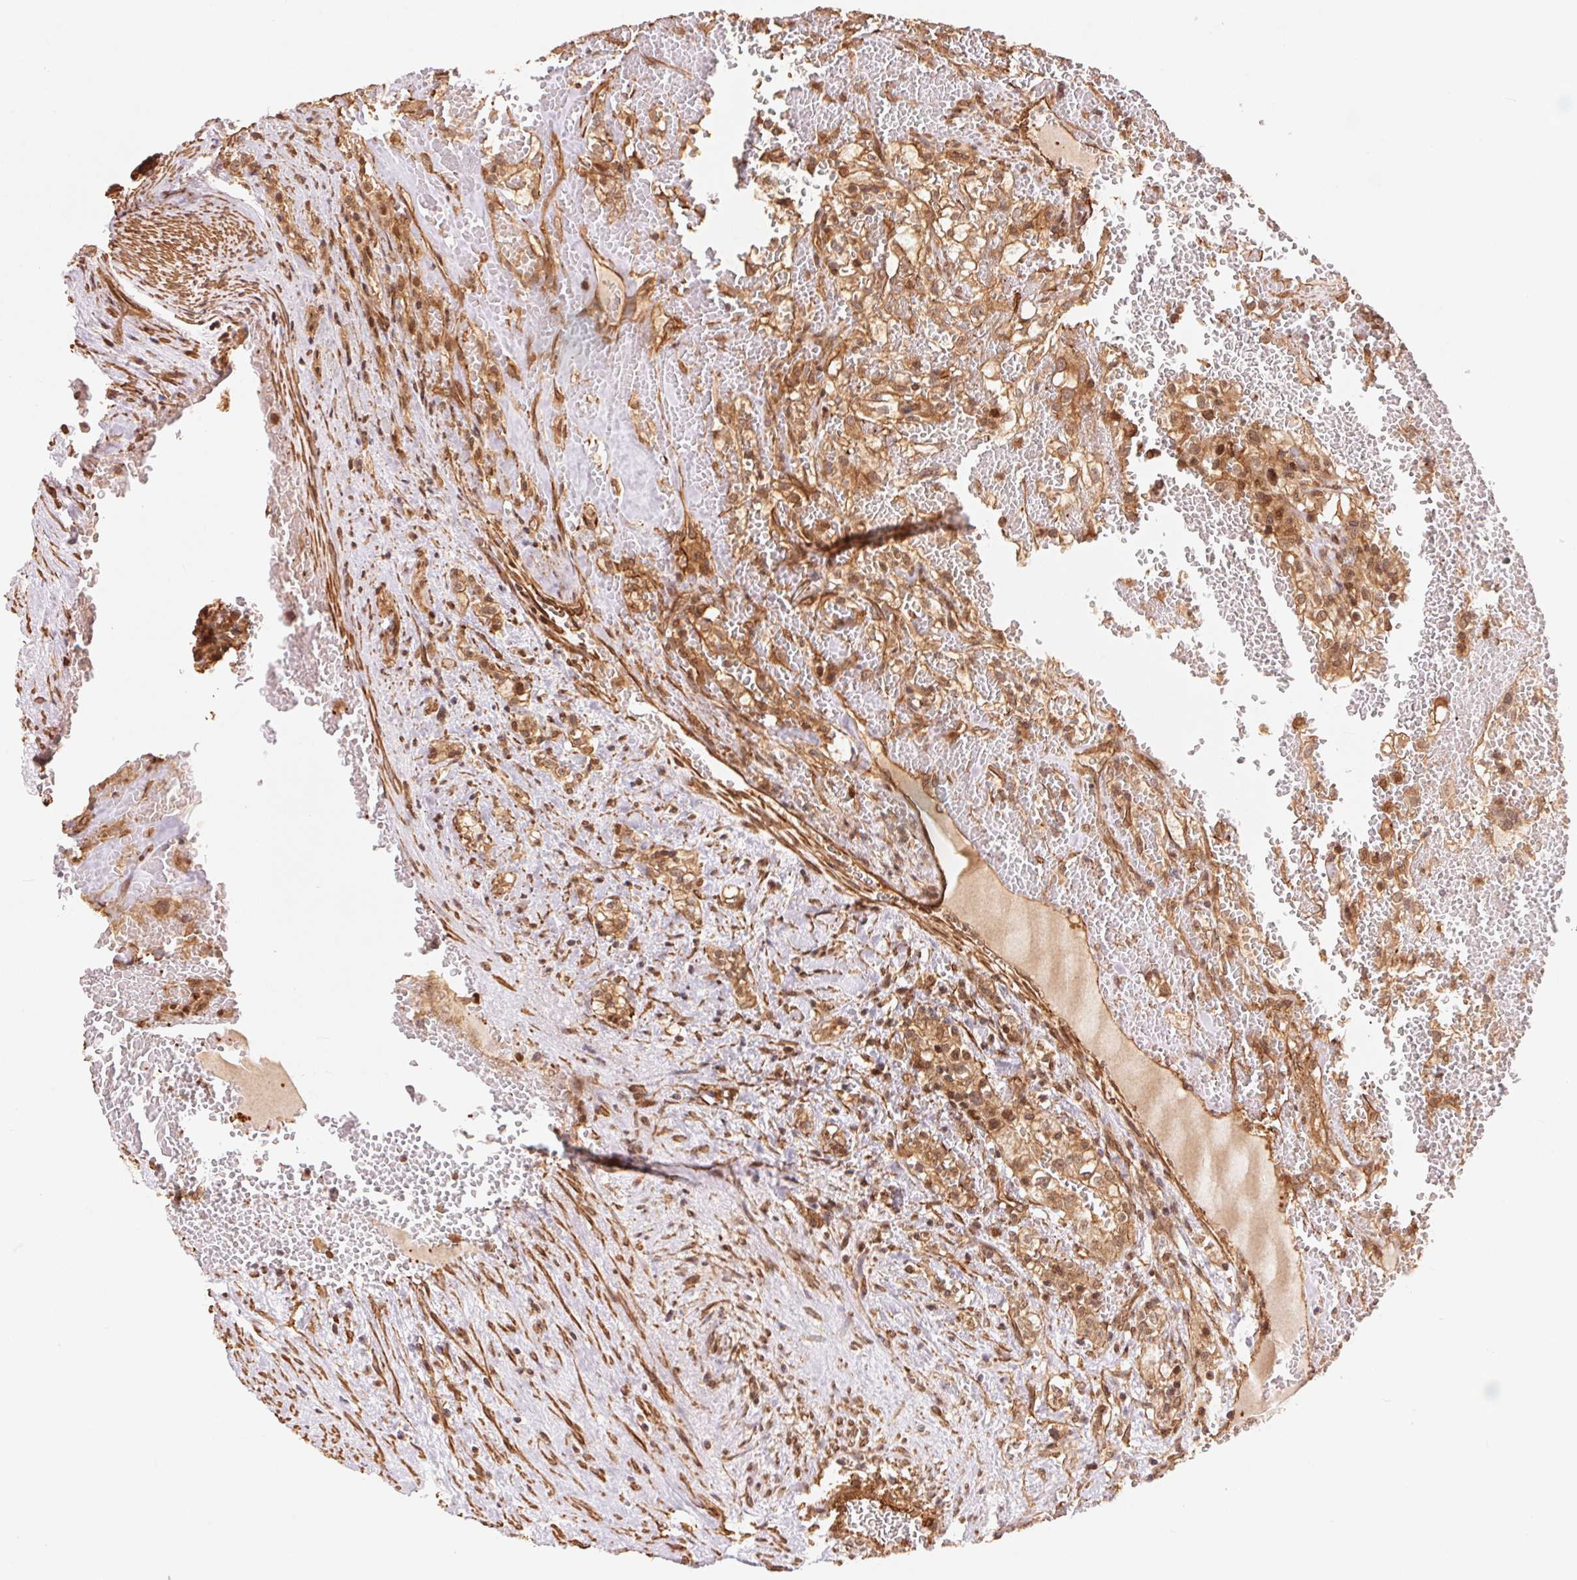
{"staining": {"intensity": "moderate", "quantity": ">75%", "location": "cytoplasmic/membranous,nuclear"}, "tissue": "renal cancer", "cell_type": "Tumor cells", "image_type": "cancer", "snomed": [{"axis": "morphology", "description": "Adenocarcinoma, NOS"}, {"axis": "topography", "description": "Kidney"}], "caption": "Protein expression analysis of renal adenocarcinoma demonstrates moderate cytoplasmic/membranous and nuclear expression in about >75% of tumor cells.", "gene": "TNIP2", "patient": {"sex": "female", "age": 74}}